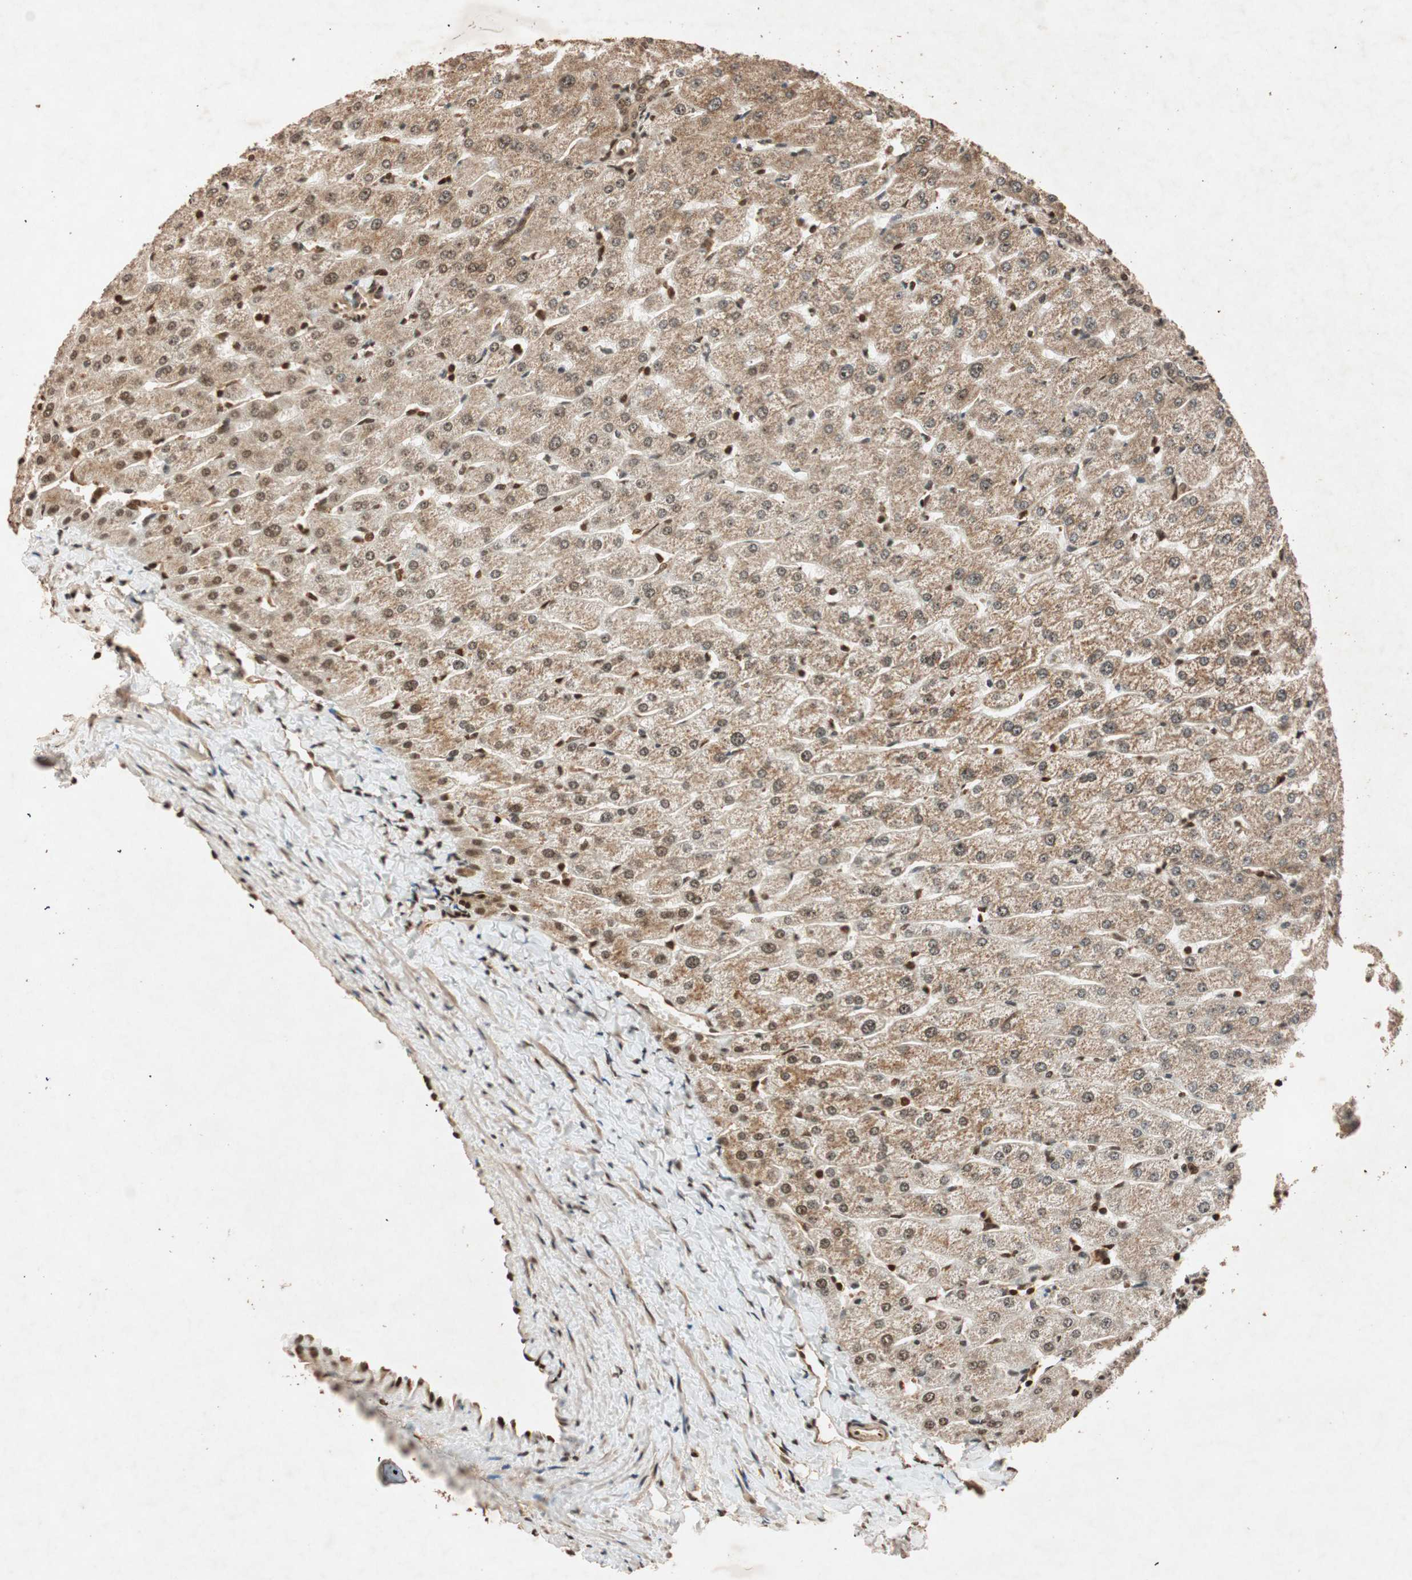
{"staining": {"intensity": "moderate", "quantity": ">75%", "location": "cytoplasmic/membranous"}, "tissue": "liver", "cell_type": "Cholangiocytes", "image_type": "normal", "snomed": [{"axis": "morphology", "description": "Normal tissue, NOS"}, {"axis": "morphology", "description": "Fibrosis, NOS"}, {"axis": "topography", "description": "Liver"}], "caption": "IHC of unremarkable liver reveals medium levels of moderate cytoplasmic/membranous expression in approximately >75% of cholangiocytes.", "gene": "ALKBH5", "patient": {"sex": "female", "age": 29}}